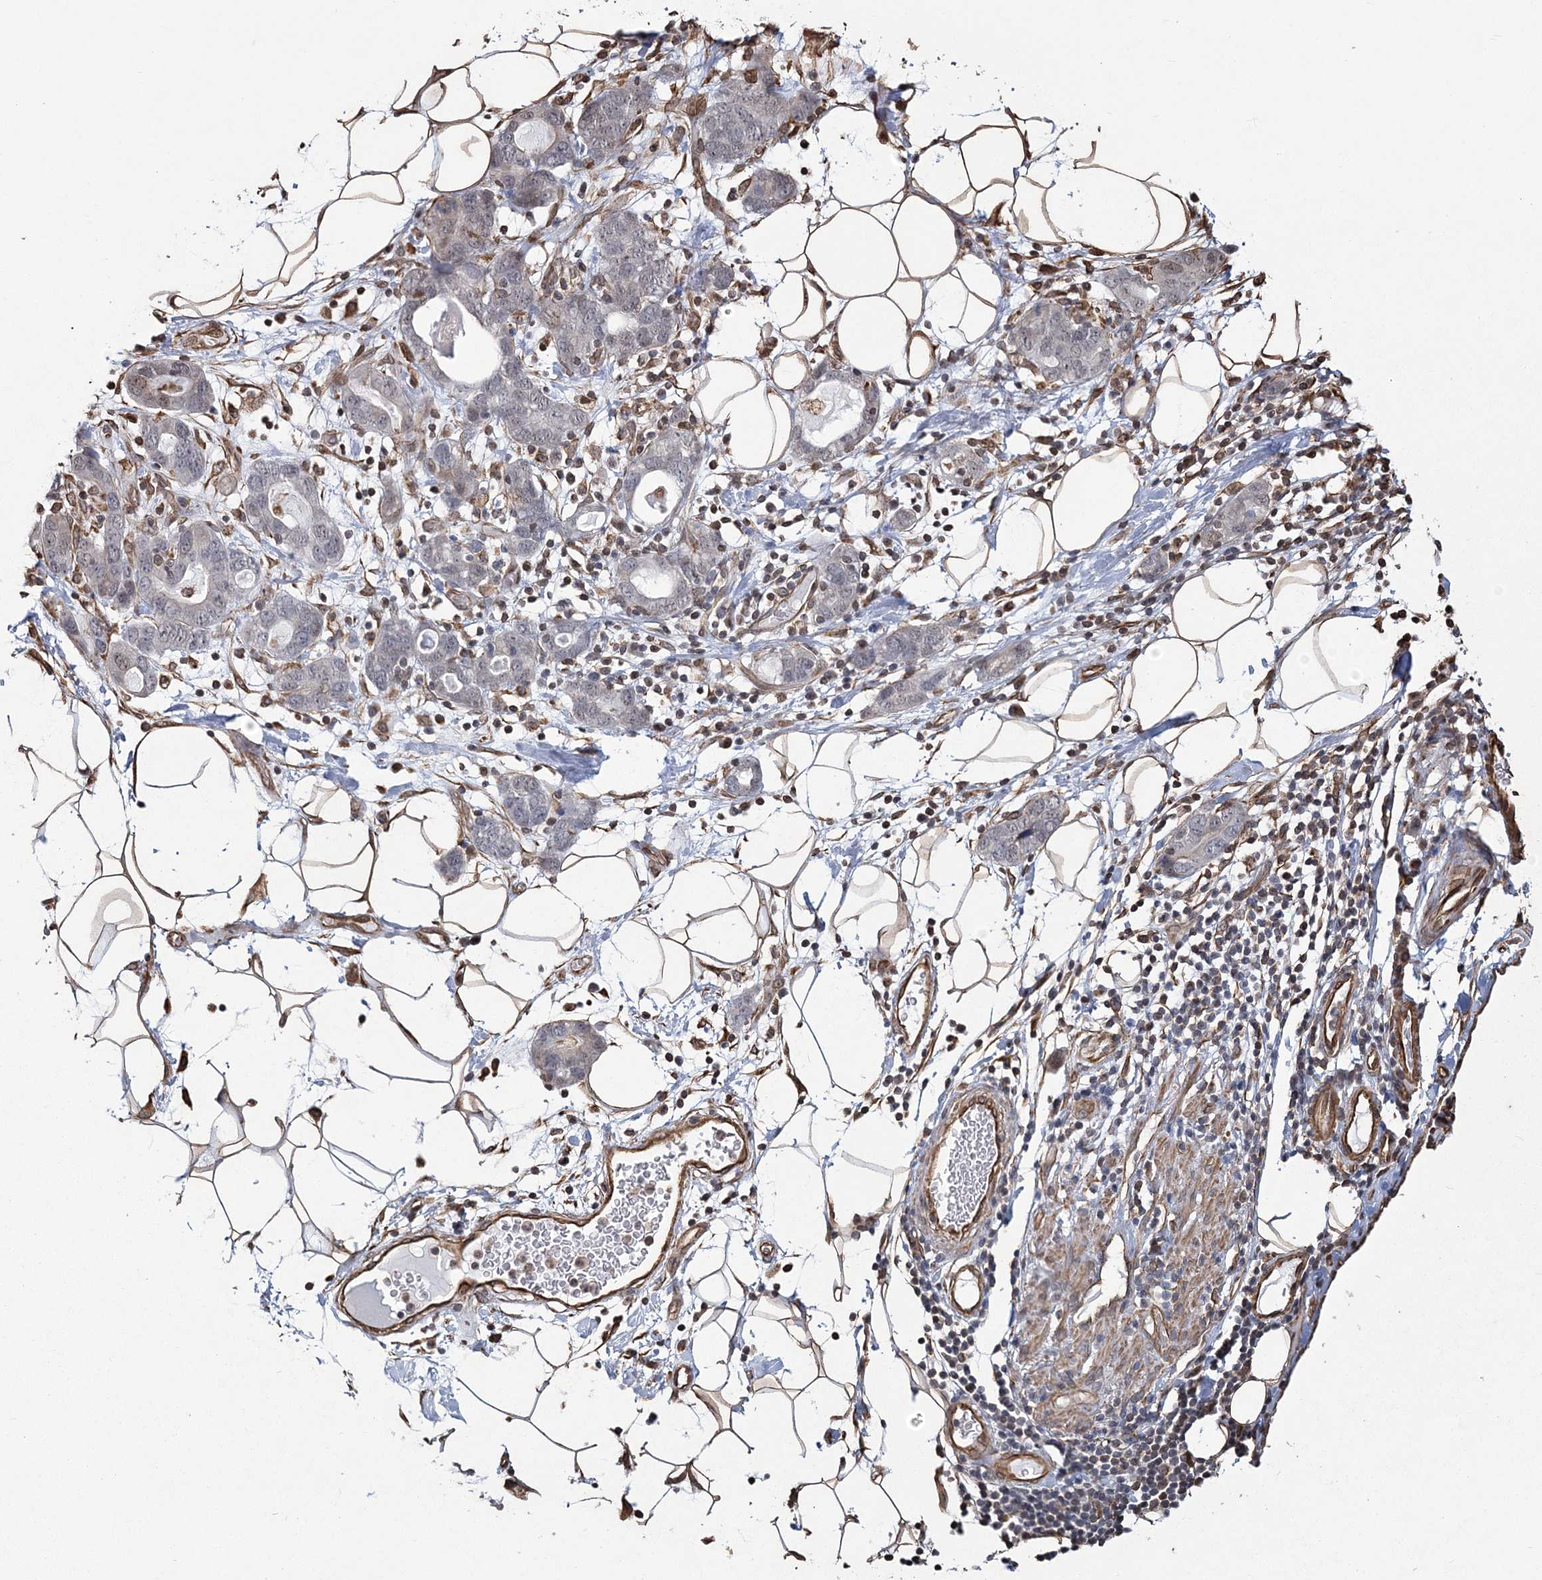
{"staining": {"intensity": "negative", "quantity": "none", "location": "none"}, "tissue": "stomach cancer", "cell_type": "Tumor cells", "image_type": "cancer", "snomed": [{"axis": "morphology", "description": "Adenocarcinoma, NOS"}, {"axis": "topography", "description": "Stomach, lower"}], "caption": "Tumor cells are negative for protein expression in human stomach cancer.", "gene": "ATP11B", "patient": {"sex": "female", "age": 93}}